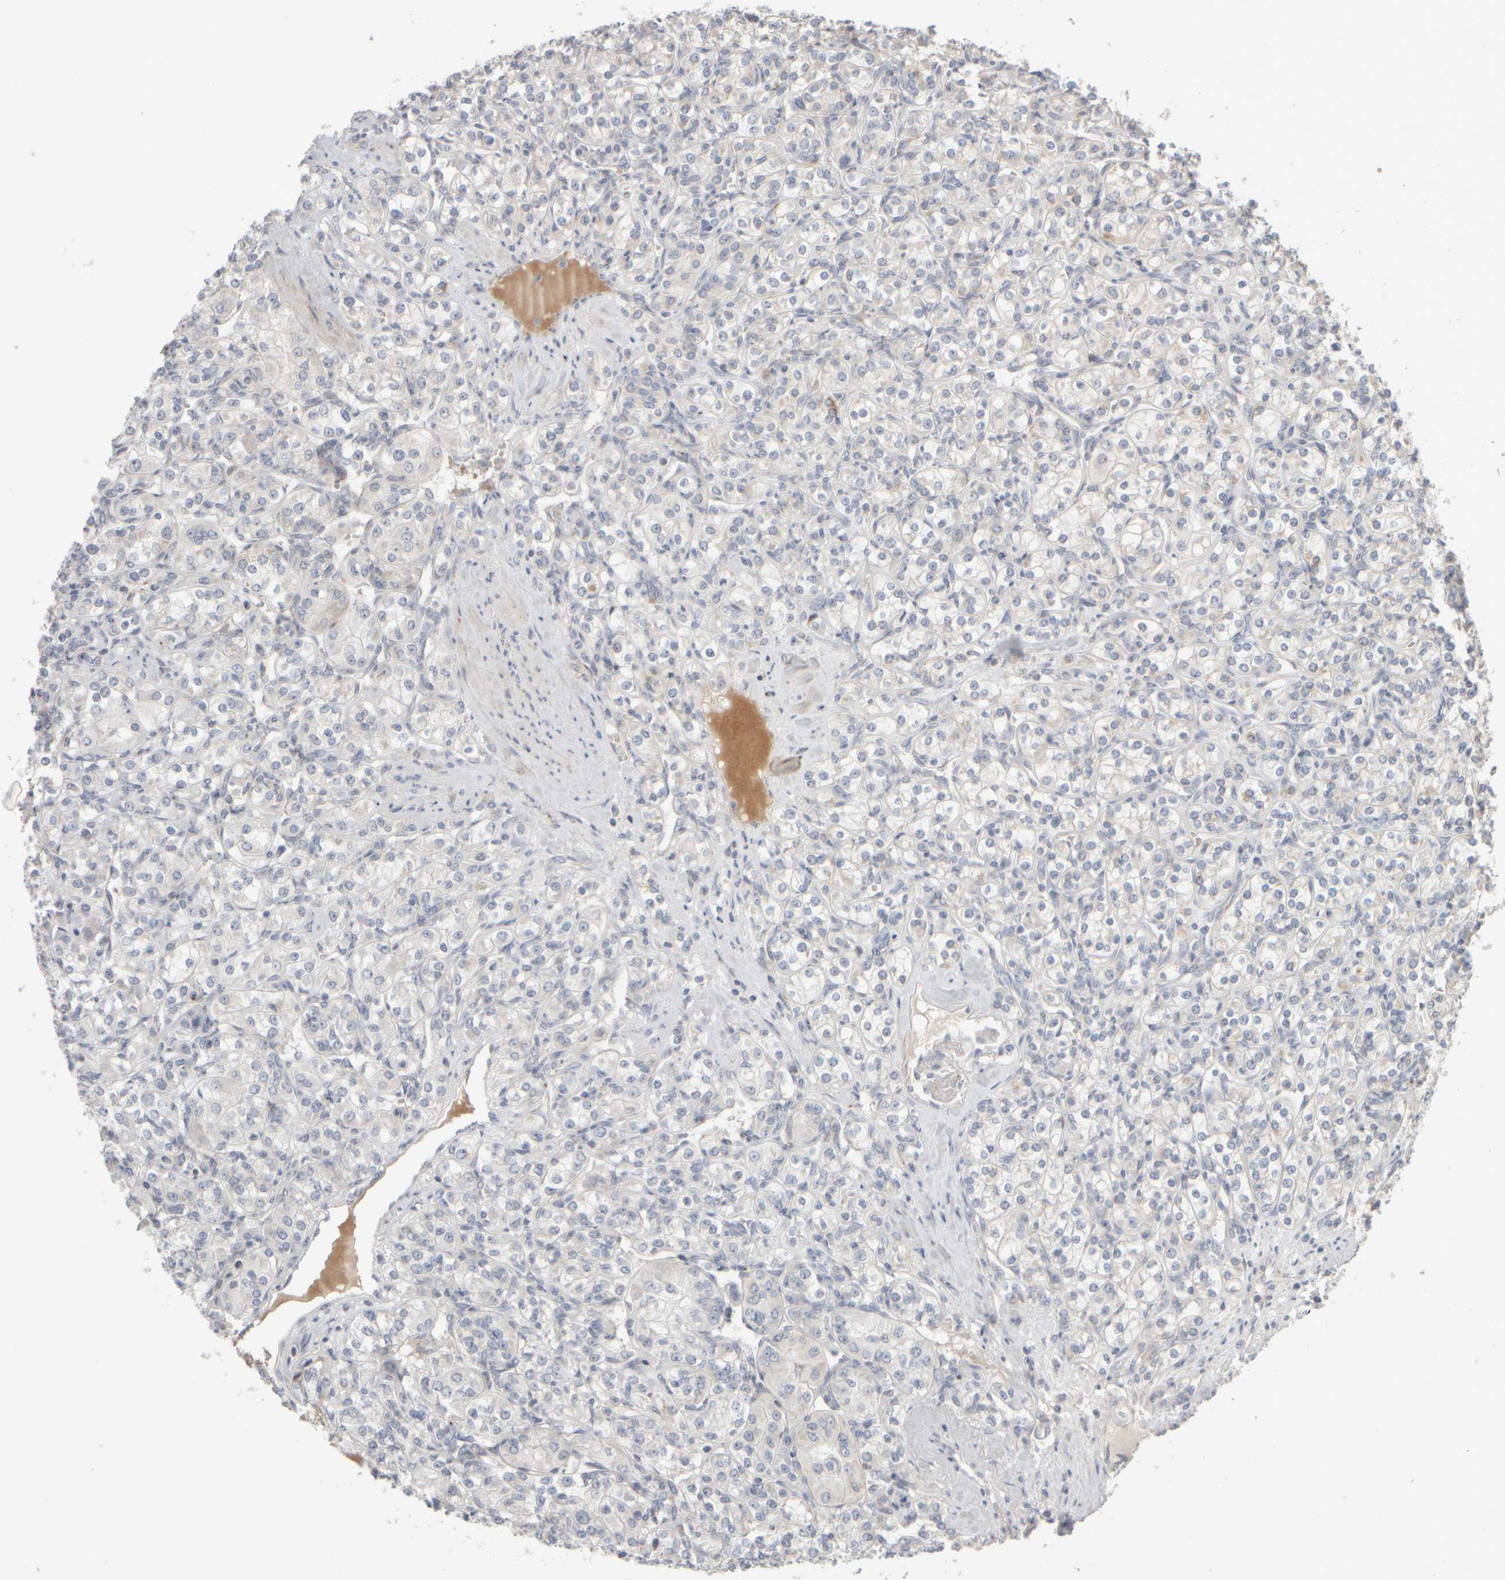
{"staining": {"intensity": "negative", "quantity": "none", "location": "none"}, "tissue": "renal cancer", "cell_type": "Tumor cells", "image_type": "cancer", "snomed": [{"axis": "morphology", "description": "Adenocarcinoma, NOS"}, {"axis": "topography", "description": "Kidney"}], "caption": "Immunohistochemical staining of human renal cancer (adenocarcinoma) exhibits no significant expression in tumor cells.", "gene": "CHADL", "patient": {"sex": "male", "age": 77}}